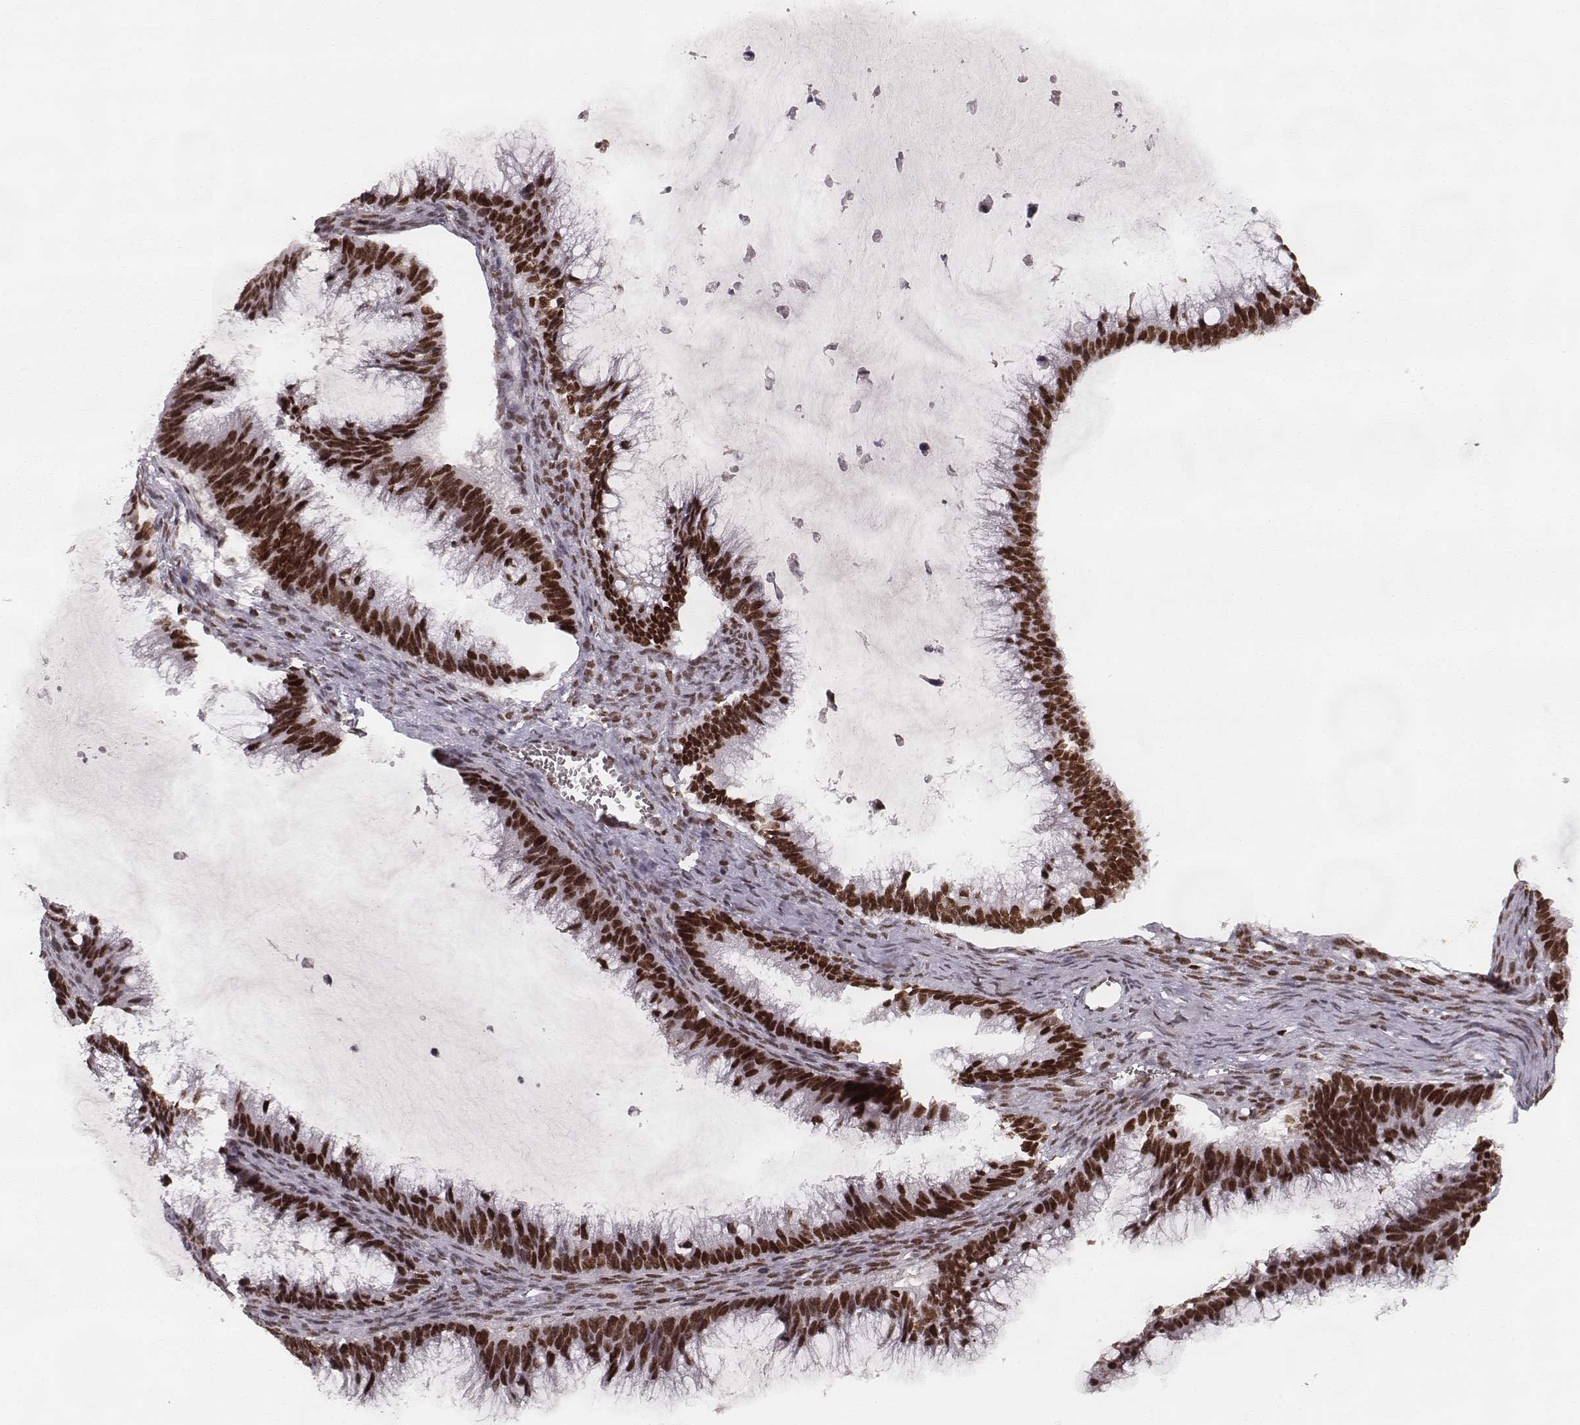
{"staining": {"intensity": "strong", "quantity": ">75%", "location": "nuclear"}, "tissue": "ovarian cancer", "cell_type": "Tumor cells", "image_type": "cancer", "snomed": [{"axis": "morphology", "description": "Cystadenocarcinoma, mucinous, NOS"}, {"axis": "topography", "description": "Ovary"}], "caption": "A micrograph of ovarian cancer stained for a protein reveals strong nuclear brown staining in tumor cells.", "gene": "PARP1", "patient": {"sex": "female", "age": 38}}